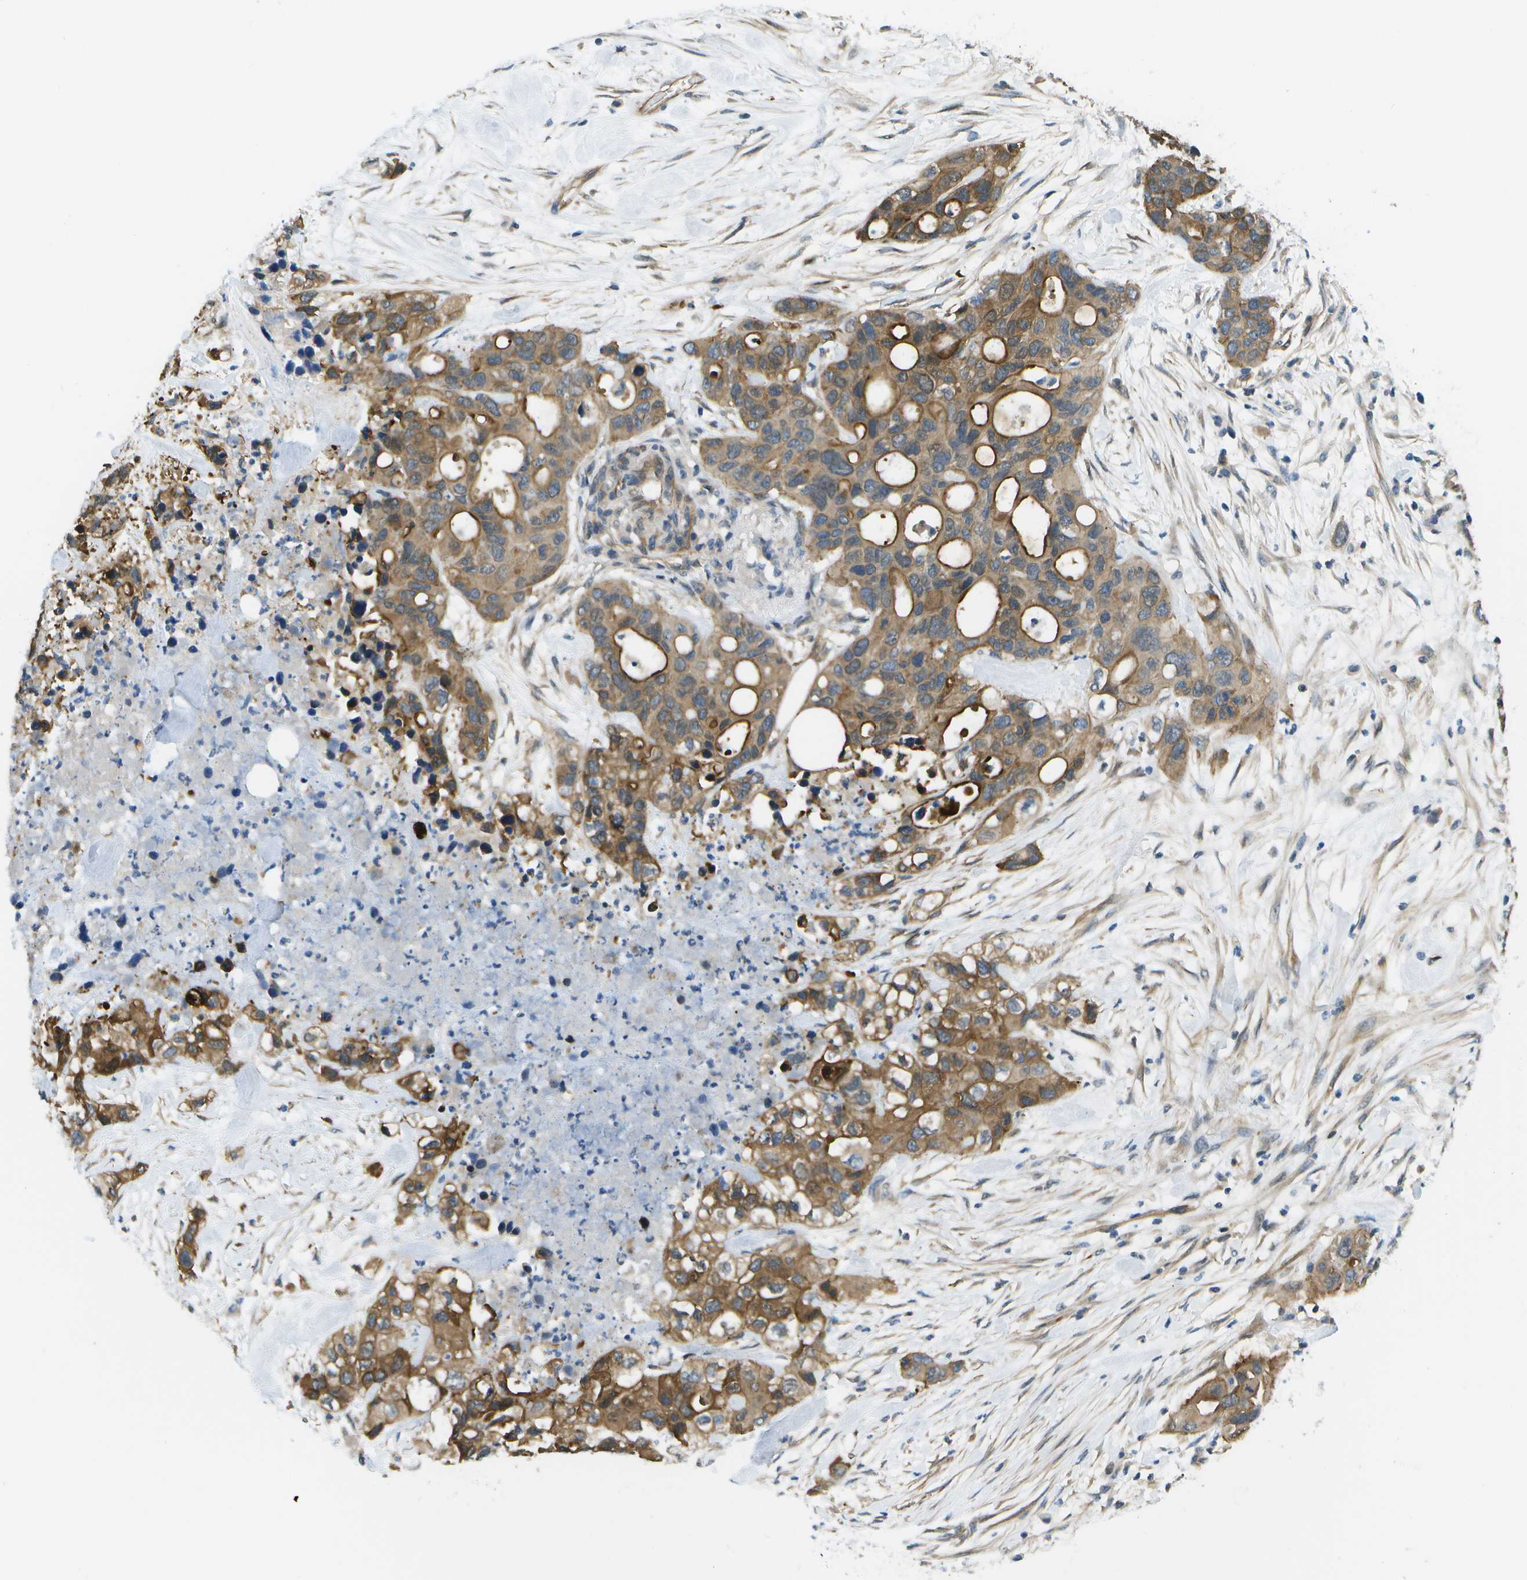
{"staining": {"intensity": "moderate", "quantity": ">75%", "location": "cytoplasmic/membranous"}, "tissue": "pancreatic cancer", "cell_type": "Tumor cells", "image_type": "cancer", "snomed": [{"axis": "morphology", "description": "Adenocarcinoma, NOS"}, {"axis": "topography", "description": "Pancreas"}], "caption": "An image of human adenocarcinoma (pancreatic) stained for a protein shows moderate cytoplasmic/membranous brown staining in tumor cells.", "gene": "KIAA0040", "patient": {"sex": "female", "age": 71}}